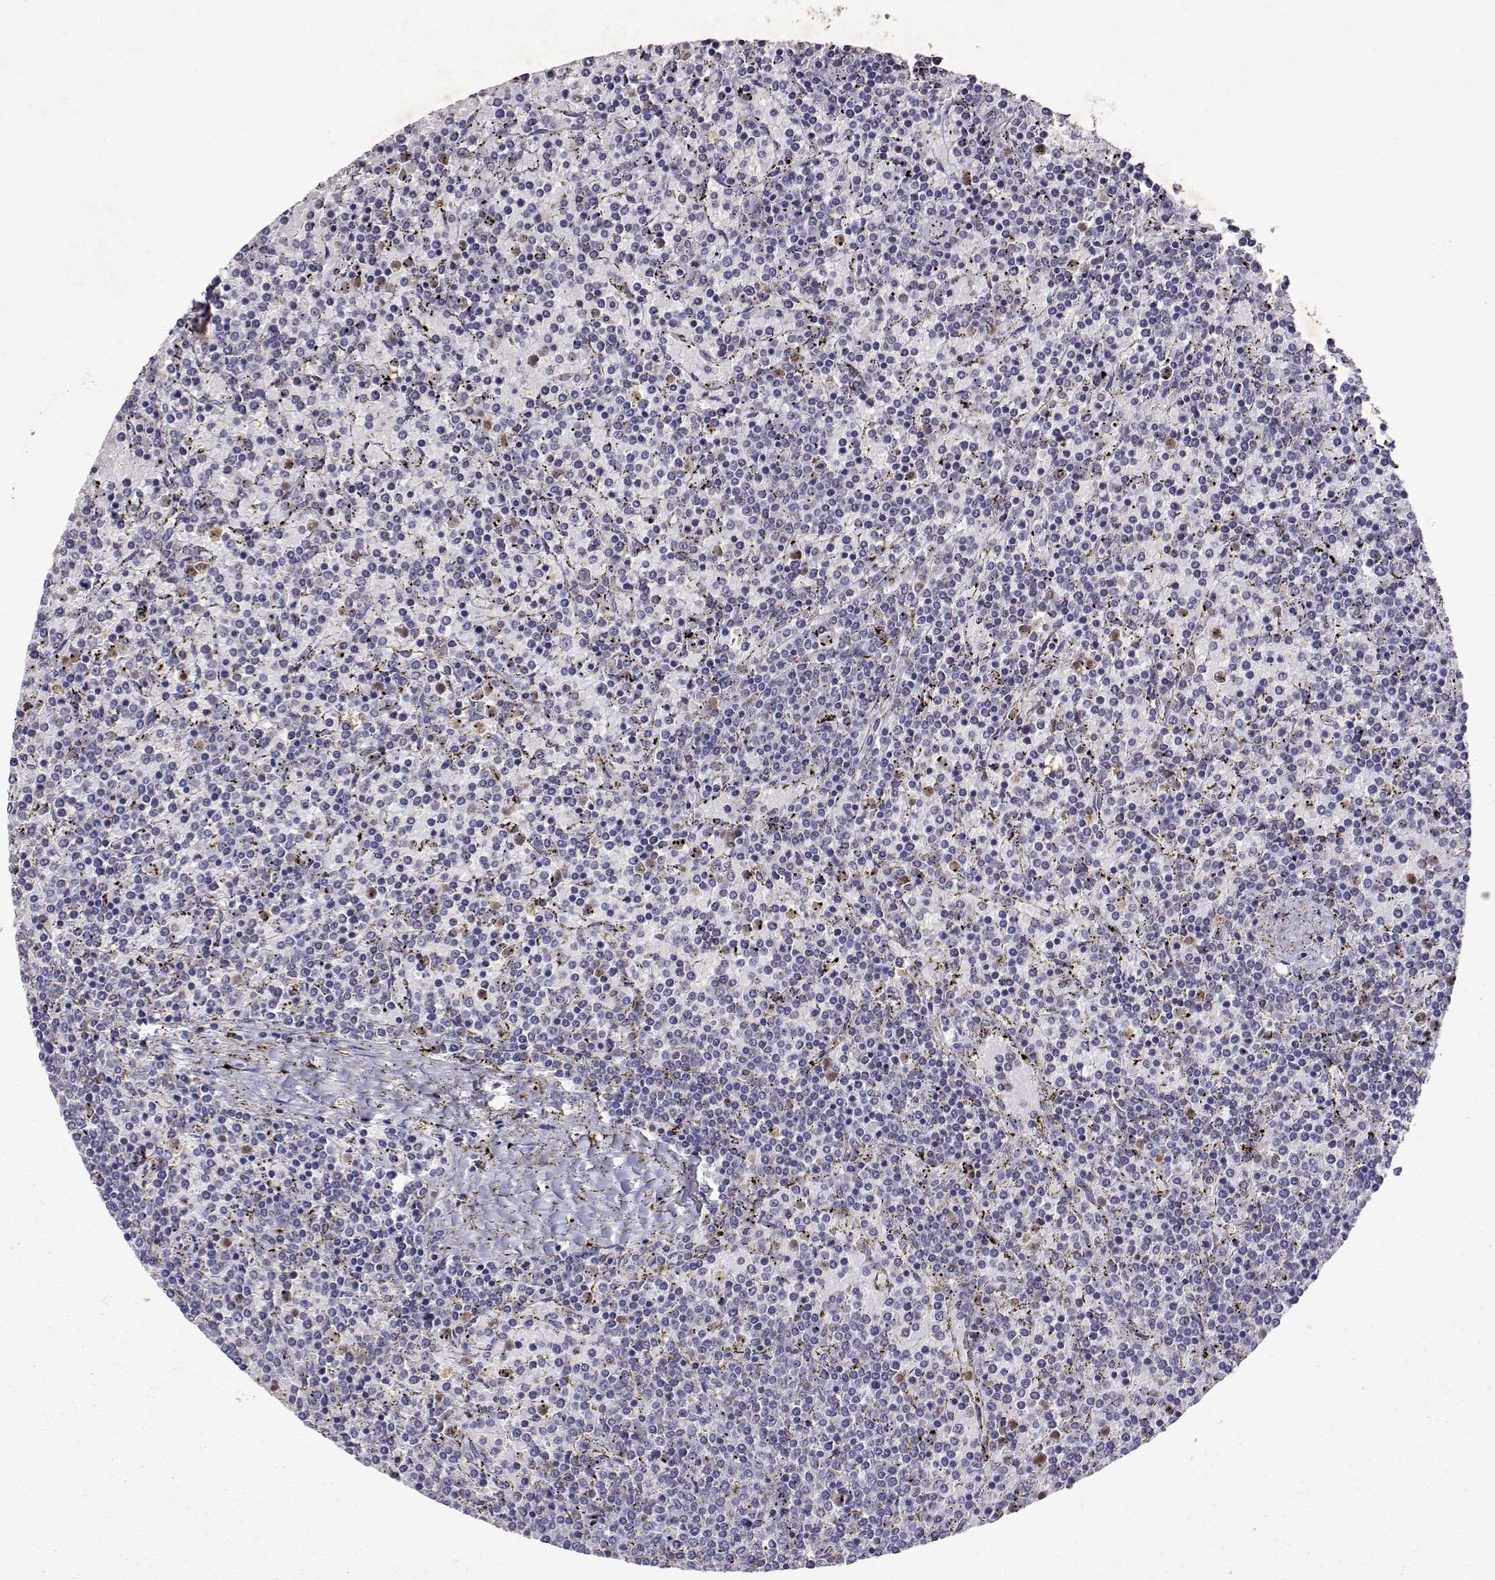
{"staining": {"intensity": "weak", "quantity": "25%-75%", "location": "cytoplasmic/membranous"}, "tissue": "lymphoma", "cell_type": "Tumor cells", "image_type": "cancer", "snomed": [{"axis": "morphology", "description": "Malignant lymphoma, non-Hodgkin's type, Low grade"}, {"axis": "topography", "description": "Spleen"}], "caption": "Tumor cells demonstrate low levels of weak cytoplasmic/membranous staining in about 25%-75% of cells in lymphoma.", "gene": "APAF1", "patient": {"sex": "female", "age": 77}}